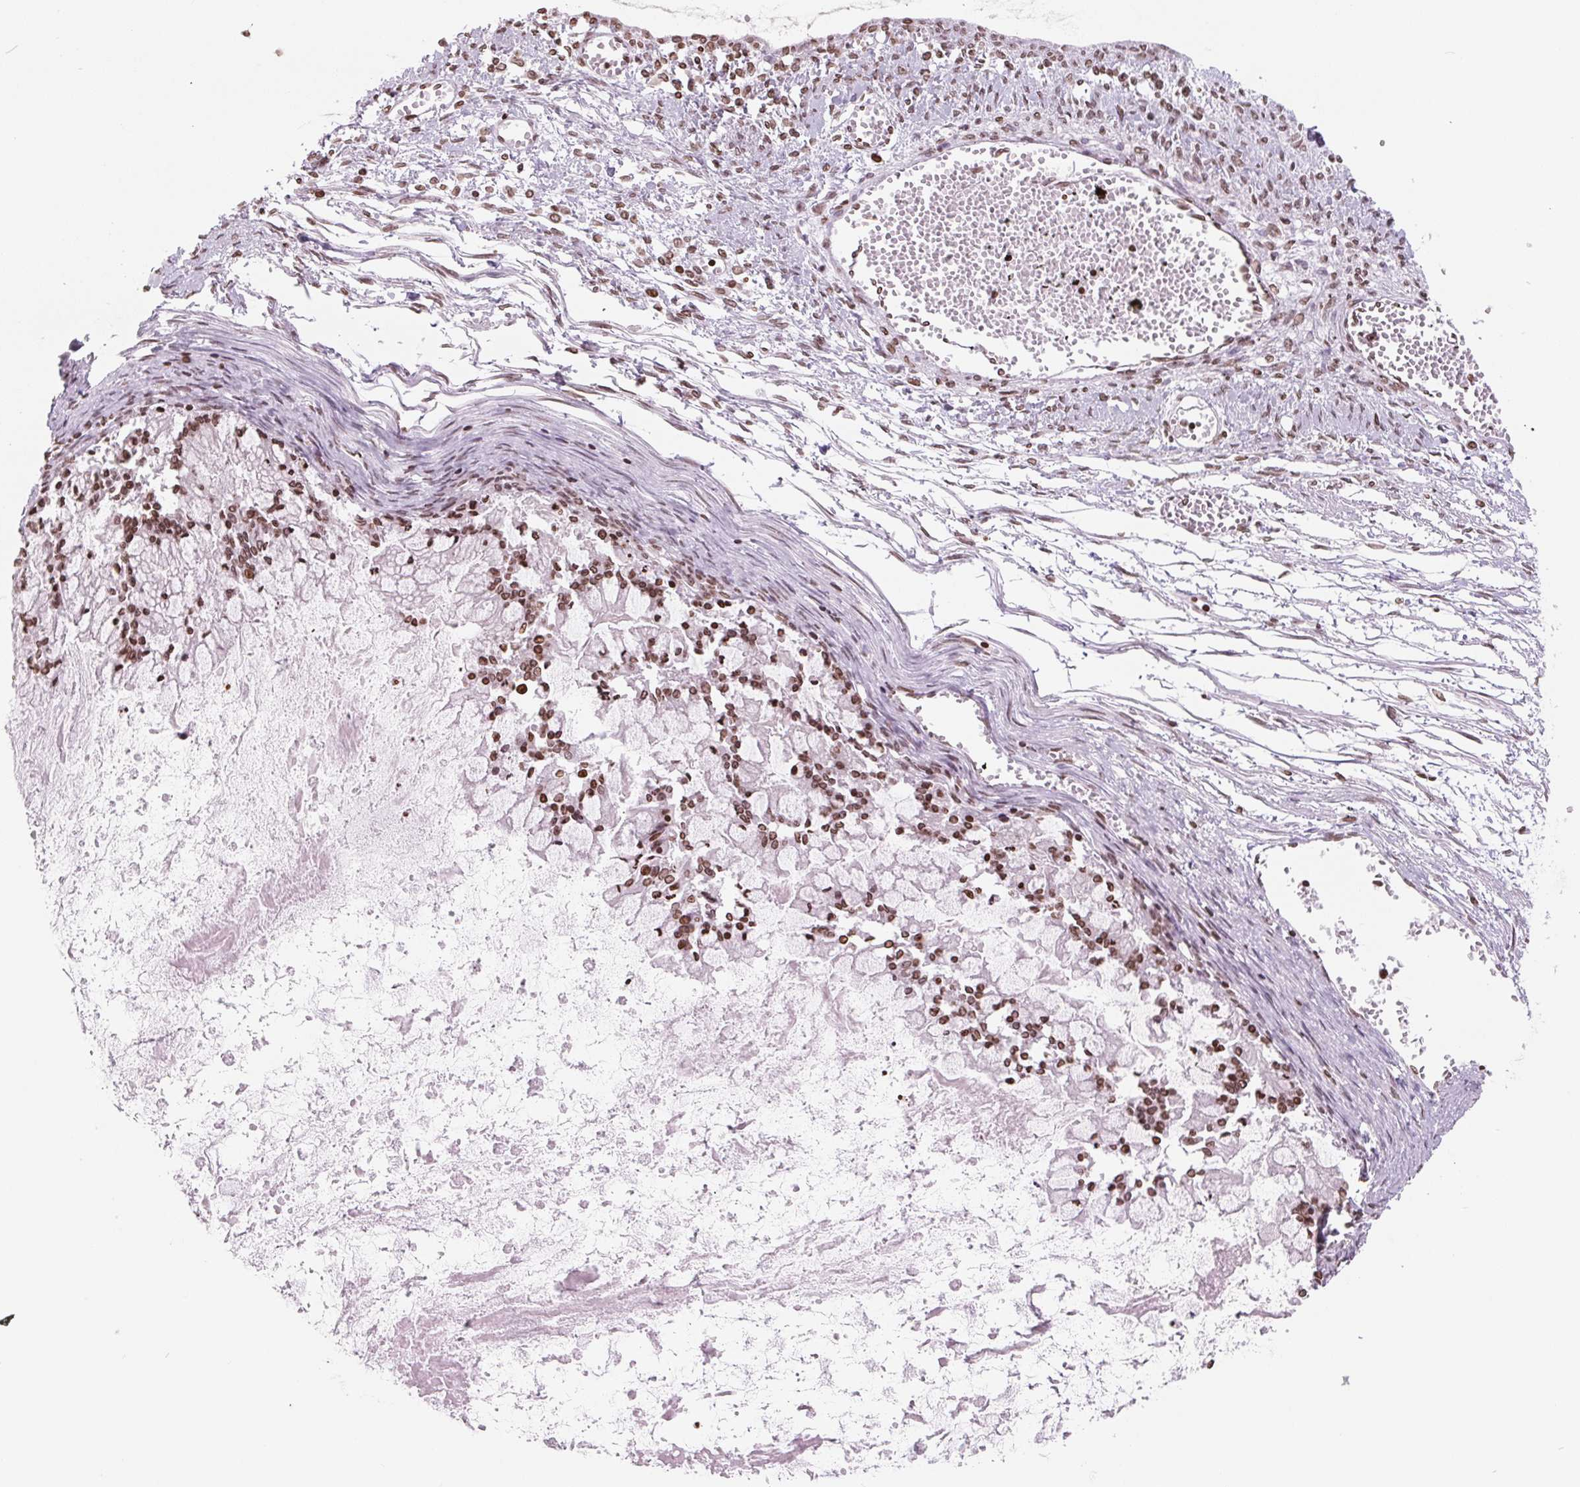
{"staining": {"intensity": "moderate", "quantity": ">75%", "location": "cytoplasmic/membranous,nuclear"}, "tissue": "ovarian cancer", "cell_type": "Tumor cells", "image_type": "cancer", "snomed": [{"axis": "morphology", "description": "Cystadenocarcinoma, mucinous, NOS"}, {"axis": "topography", "description": "Ovary"}], "caption": "Brown immunohistochemical staining in ovarian cancer reveals moderate cytoplasmic/membranous and nuclear expression in approximately >75% of tumor cells.", "gene": "SMIM12", "patient": {"sex": "female", "age": 67}}